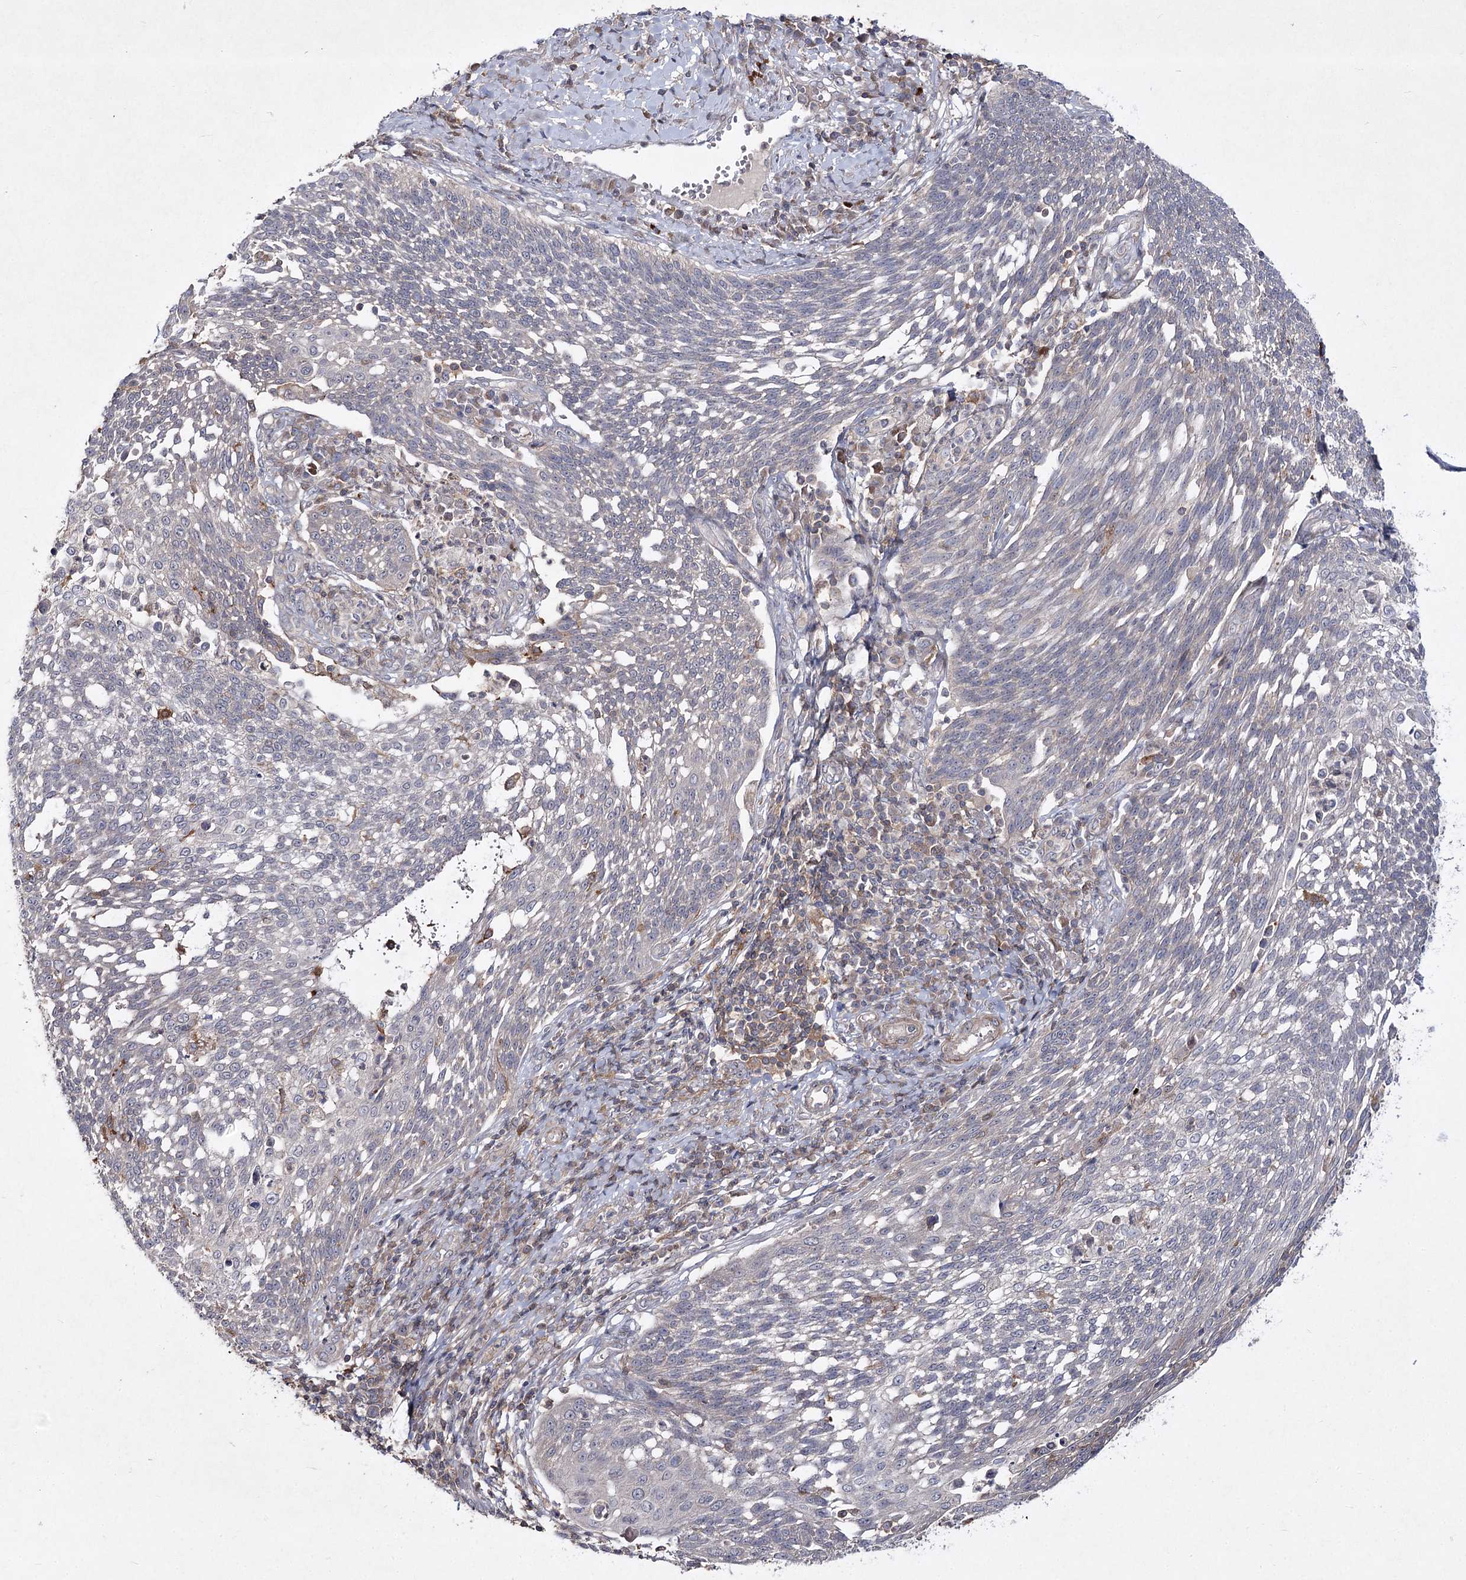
{"staining": {"intensity": "negative", "quantity": "none", "location": "none"}, "tissue": "cervical cancer", "cell_type": "Tumor cells", "image_type": "cancer", "snomed": [{"axis": "morphology", "description": "Squamous cell carcinoma, NOS"}, {"axis": "topography", "description": "Cervix"}], "caption": "Immunohistochemical staining of cervical cancer (squamous cell carcinoma) displays no significant expression in tumor cells.", "gene": "CIB2", "patient": {"sex": "female", "age": 34}}